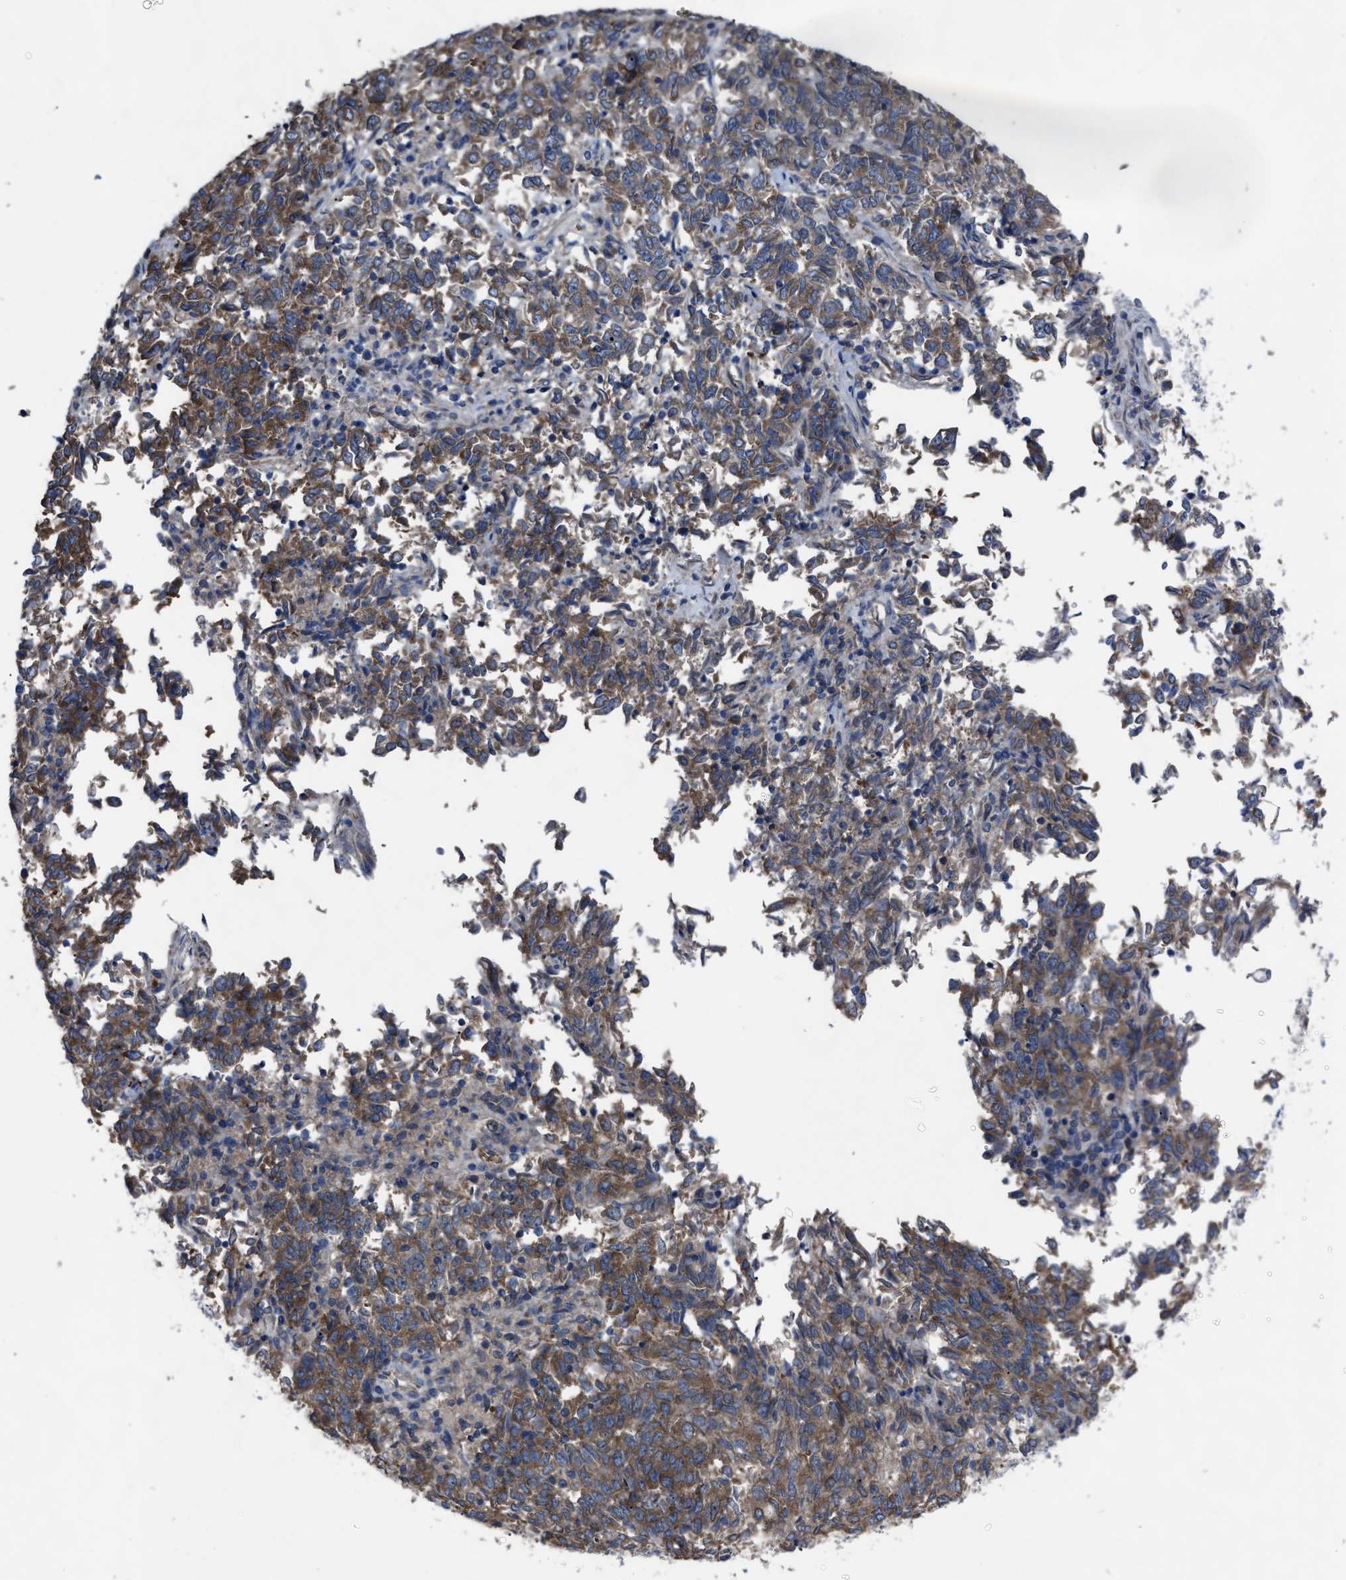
{"staining": {"intensity": "moderate", "quantity": ">75%", "location": "cytoplasmic/membranous"}, "tissue": "endometrial cancer", "cell_type": "Tumor cells", "image_type": "cancer", "snomed": [{"axis": "morphology", "description": "Adenocarcinoma, NOS"}, {"axis": "topography", "description": "Endometrium"}], "caption": "Protein staining displays moderate cytoplasmic/membranous staining in approximately >75% of tumor cells in endometrial cancer.", "gene": "UPF1", "patient": {"sex": "female", "age": 80}}